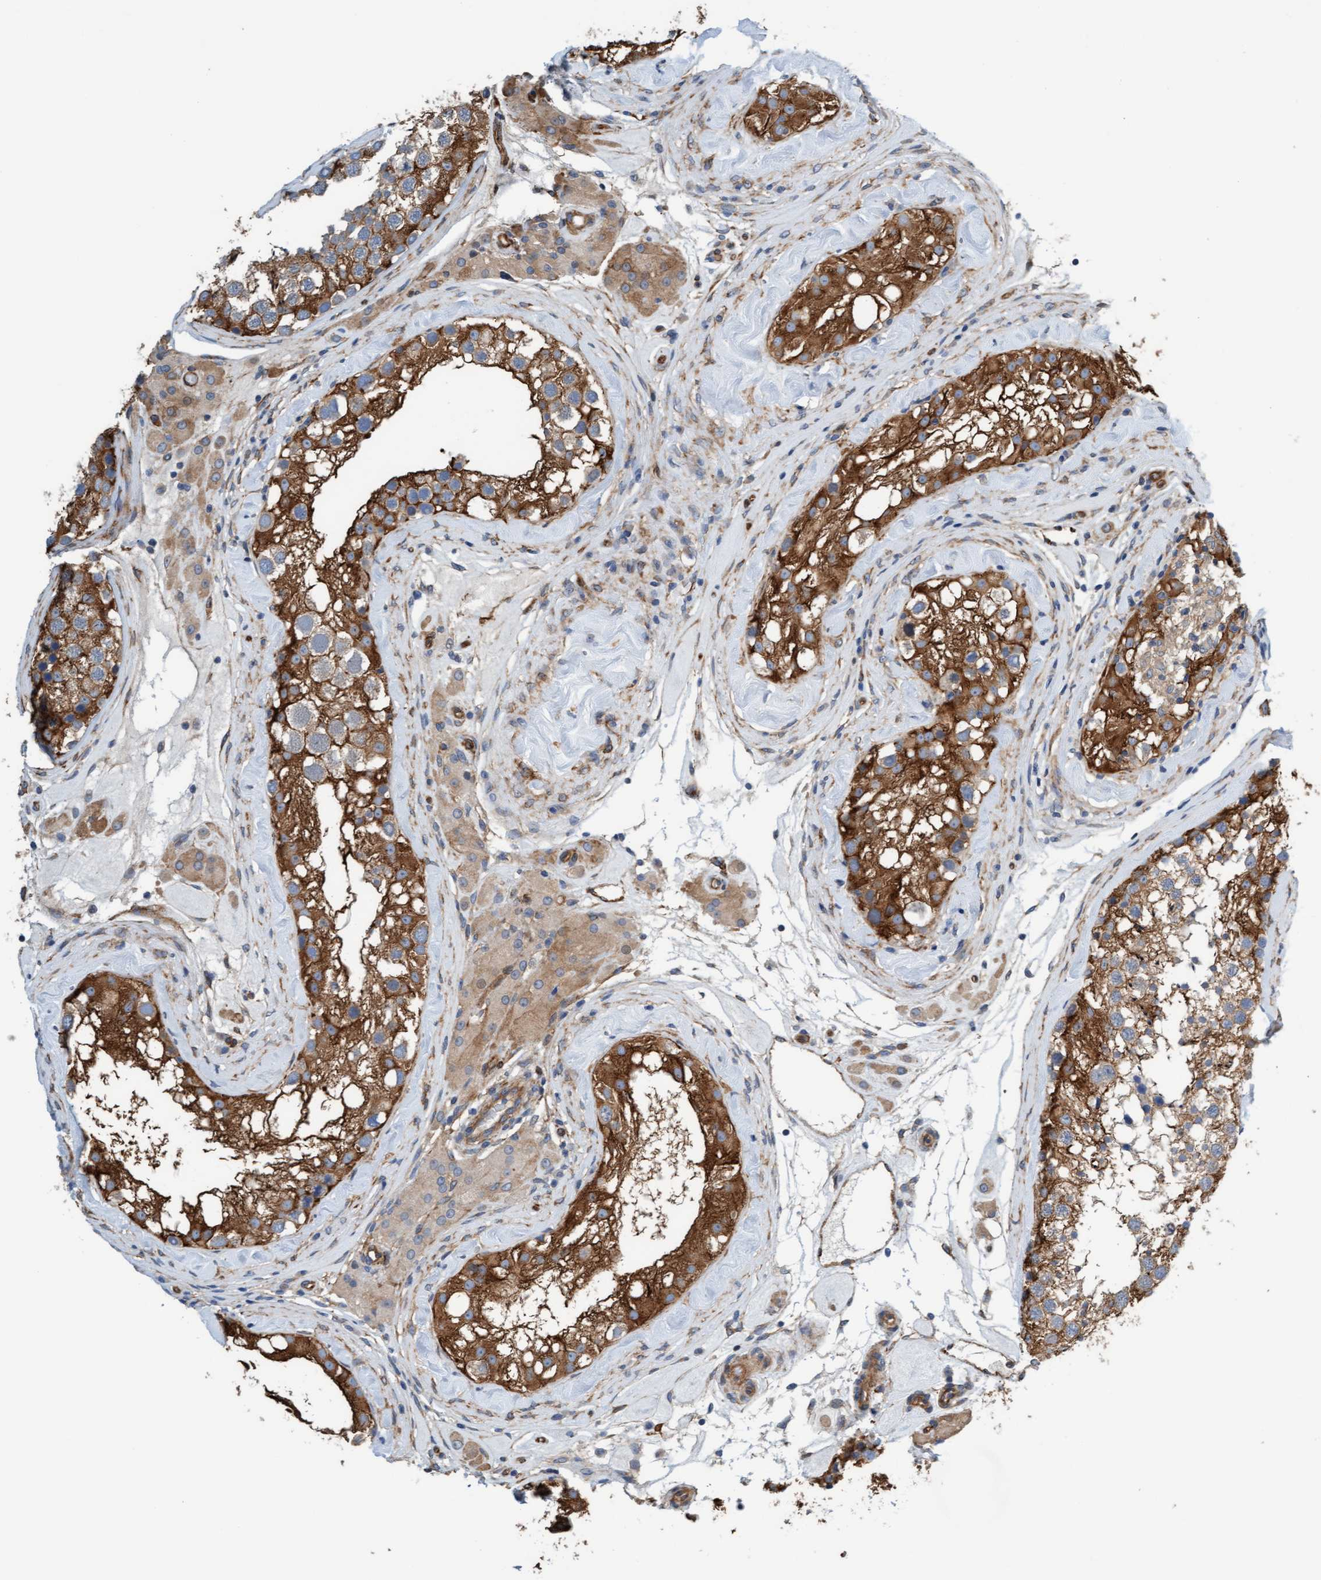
{"staining": {"intensity": "strong", "quantity": ">75%", "location": "cytoplasmic/membranous"}, "tissue": "testis", "cell_type": "Cells in seminiferous ducts", "image_type": "normal", "snomed": [{"axis": "morphology", "description": "Normal tissue, NOS"}, {"axis": "topography", "description": "Testis"}], "caption": "Benign testis shows strong cytoplasmic/membranous staining in approximately >75% of cells in seminiferous ducts, visualized by immunohistochemistry. (IHC, brightfield microscopy, high magnification).", "gene": "FMNL3", "patient": {"sex": "male", "age": 46}}